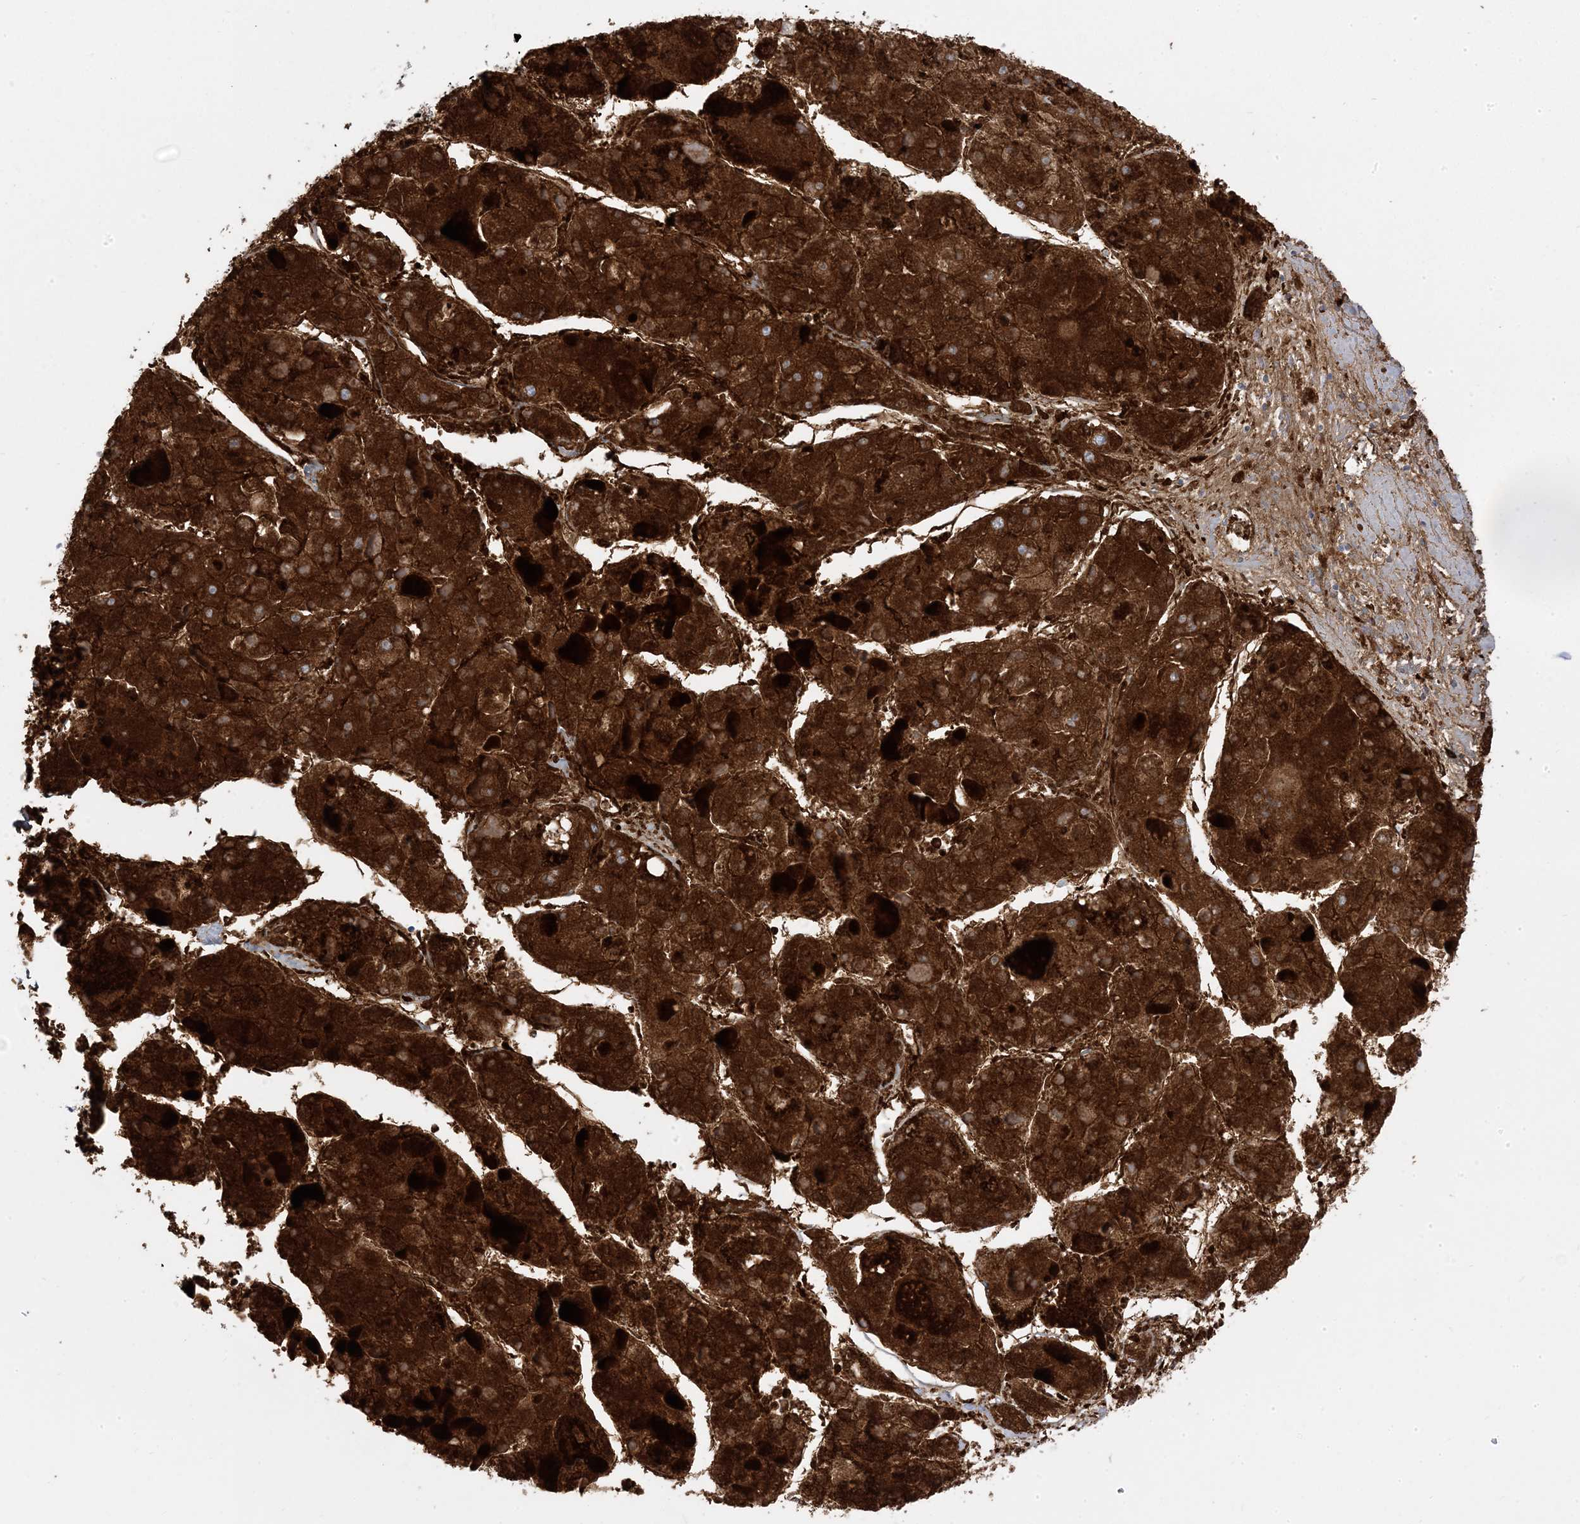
{"staining": {"intensity": "strong", "quantity": ">75%", "location": "cytoplasmic/membranous"}, "tissue": "liver cancer", "cell_type": "Tumor cells", "image_type": "cancer", "snomed": [{"axis": "morphology", "description": "Carcinoma, Hepatocellular, NOS"}, {"axis": "topography", "description": "Liver"}], "caption": "This is a micrograph of IHC staining of liver cancer (hepatocellular carcinoma), which shows strong positivity in the cytoplasmic/membranous of tumor cells.", "gene": "PCCB", "patient": {"sex": "female", "age": 73}}